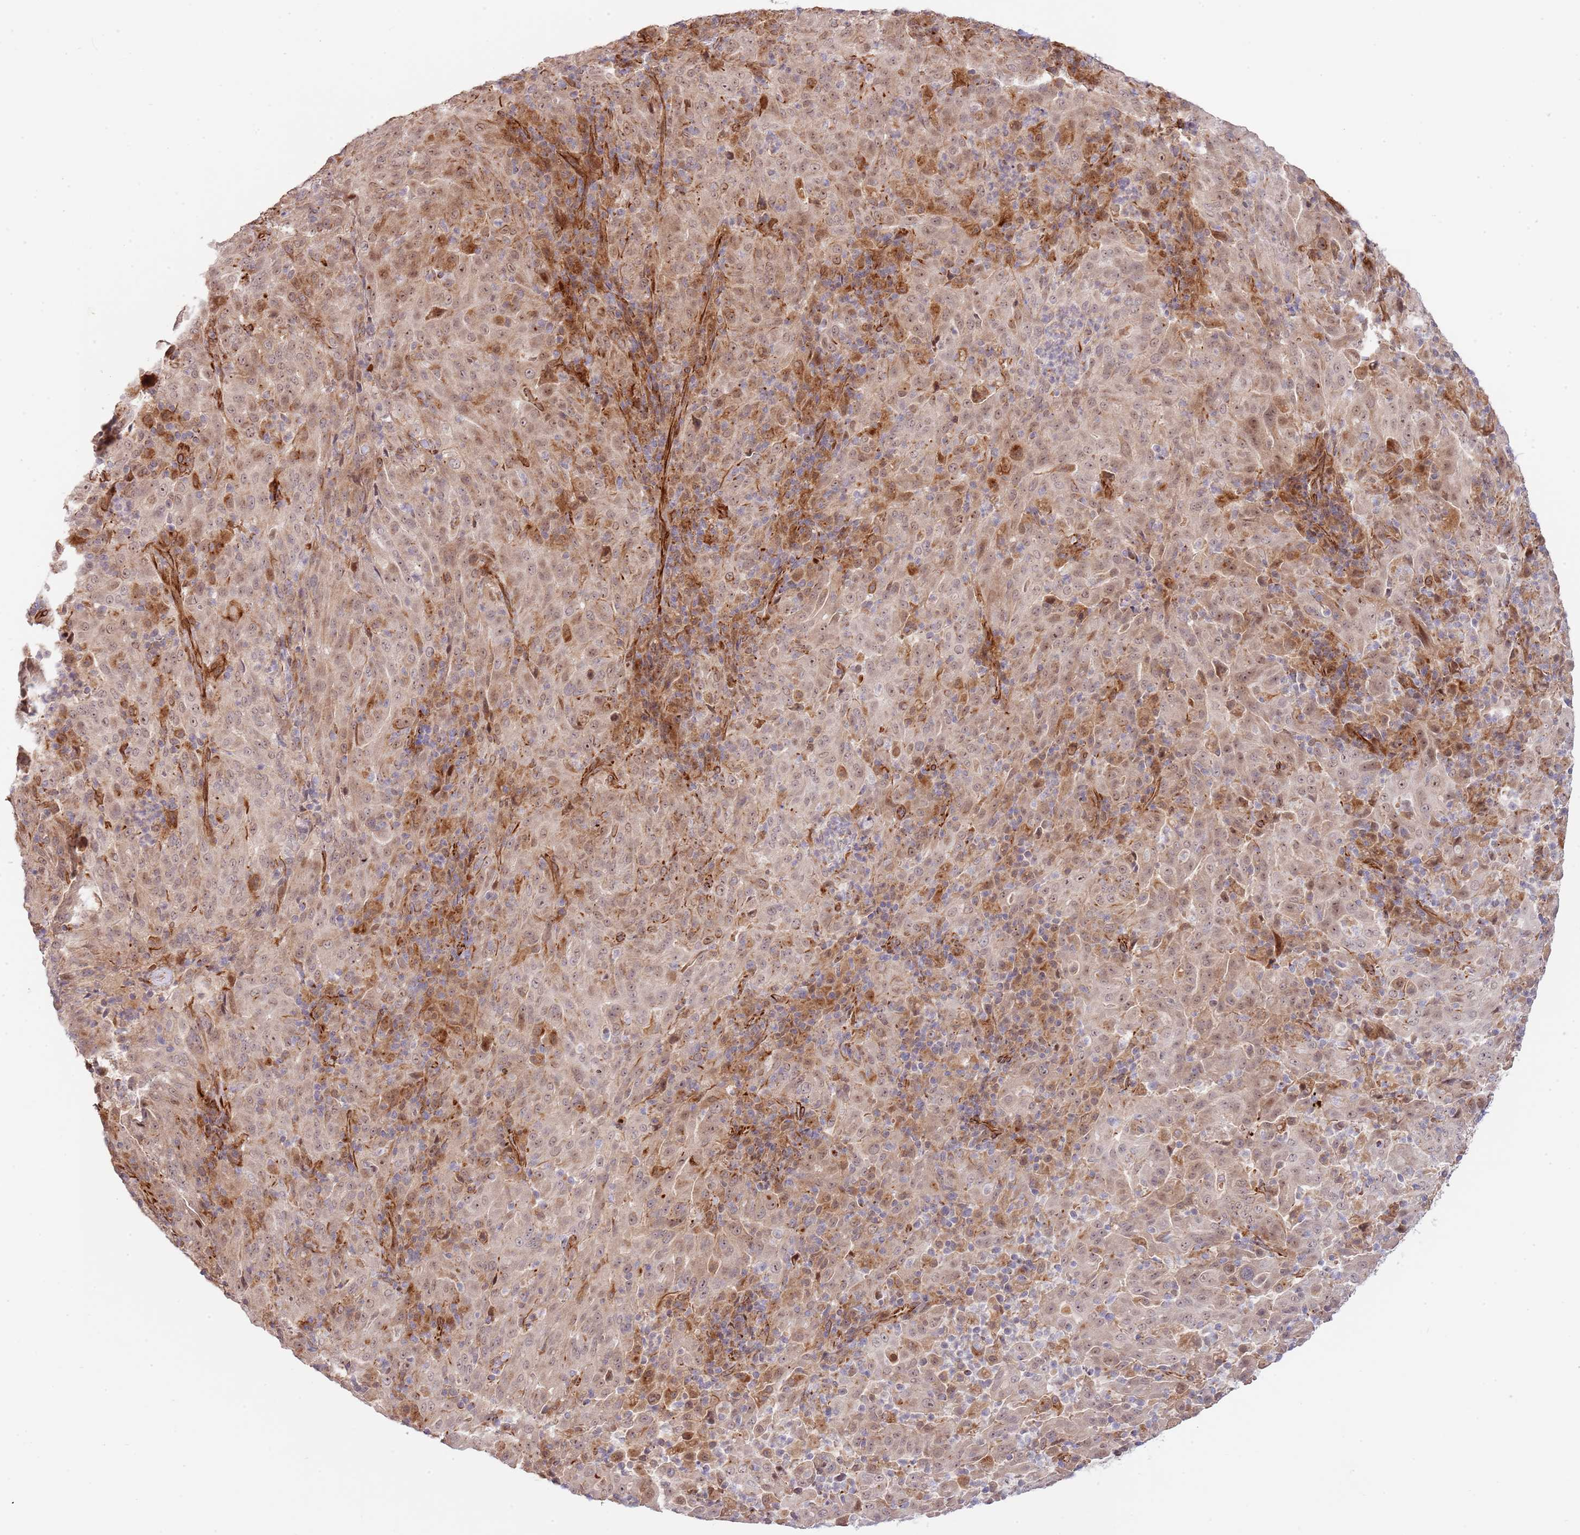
{"staining": {"intensity": "weak", "quantity": ">75%", "location": "cytoplasmic/membranous,nuclear"}, "tissue": "pancreatic cancer", "cell_type": "Tumor cells", "image_type": "cancer", "snomed": [{"axis": "morphology", "description": "Adenocarcinoma, NOS"}, {"axis": "topography", "description": "Pancreas"}], "caption": "Immunohistochemistry (DAB (3,3'-diaminobenzidine)) staining of human pancreatic cancer (adenocarcinoma) displays weak cytoplasmic/membranous and nuclear protein positivity in approximately >75% of tumor cells.", "gene": "NEK3", "patient": {"sex": "male", "age": 63}}